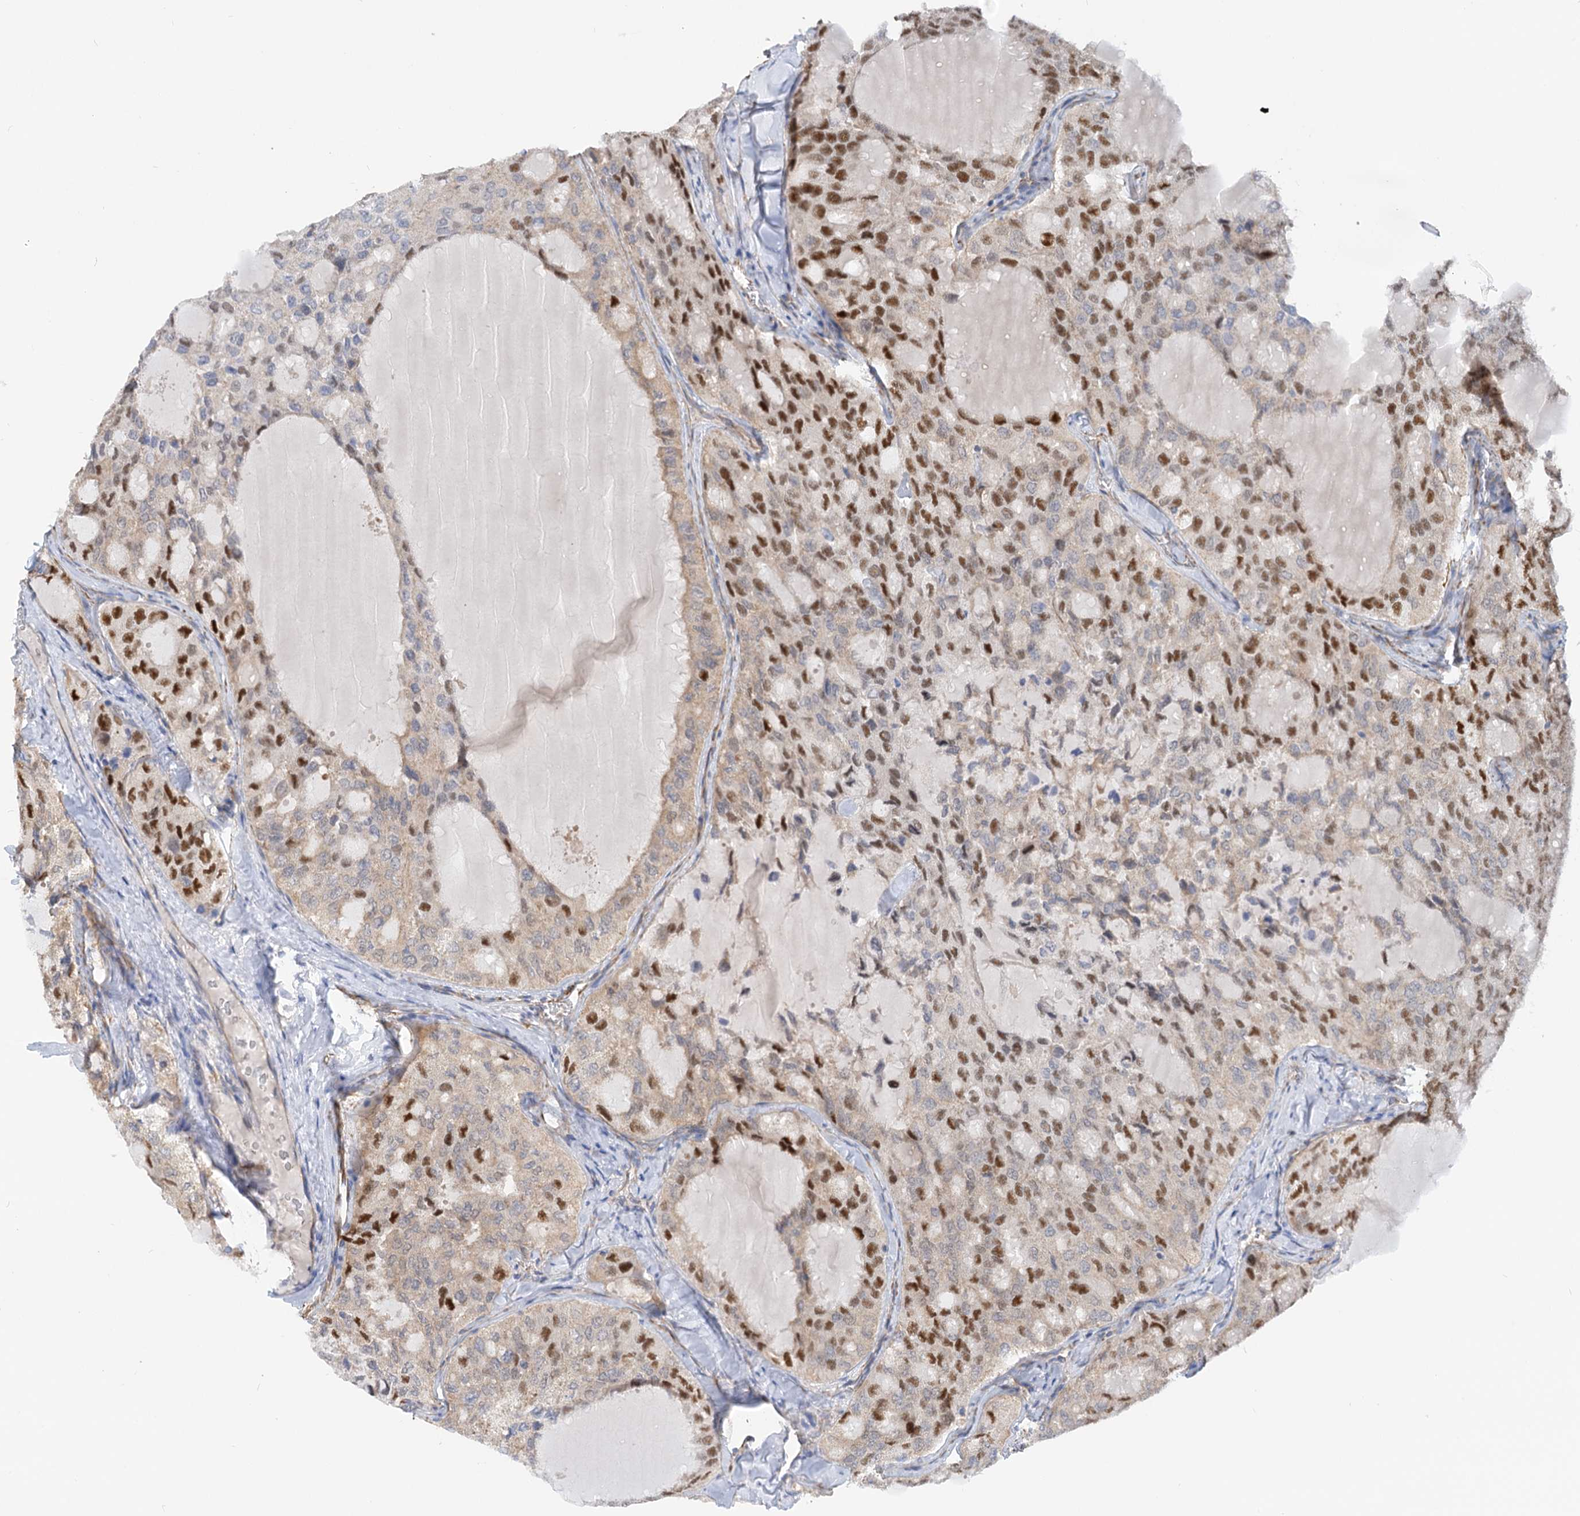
{"staining": {"intensity": "strong", "quantity": ">75%", "location": "nuclear"}, "tissue": "thyroid cancer", "cell_type": "Tumor cells", "image_type": "cancer", "snomed": [{"axis": "morphology", "description": "Follicular adenoma carcinoma, NOS"}, {"axis": "topography", "description": "Thyroid gland"}], "caption": "Protein staining of follicular adenoma carcinoma (thyroid) tissue exhibits strong nuclear staining in about >75% of tumor cells. (DAB (3,3'-diaminobenzidine) IHC with brightfield microscopy, high magnification).", "gene": "NELL2", "patient": {"sex": "male", "age": 75}}